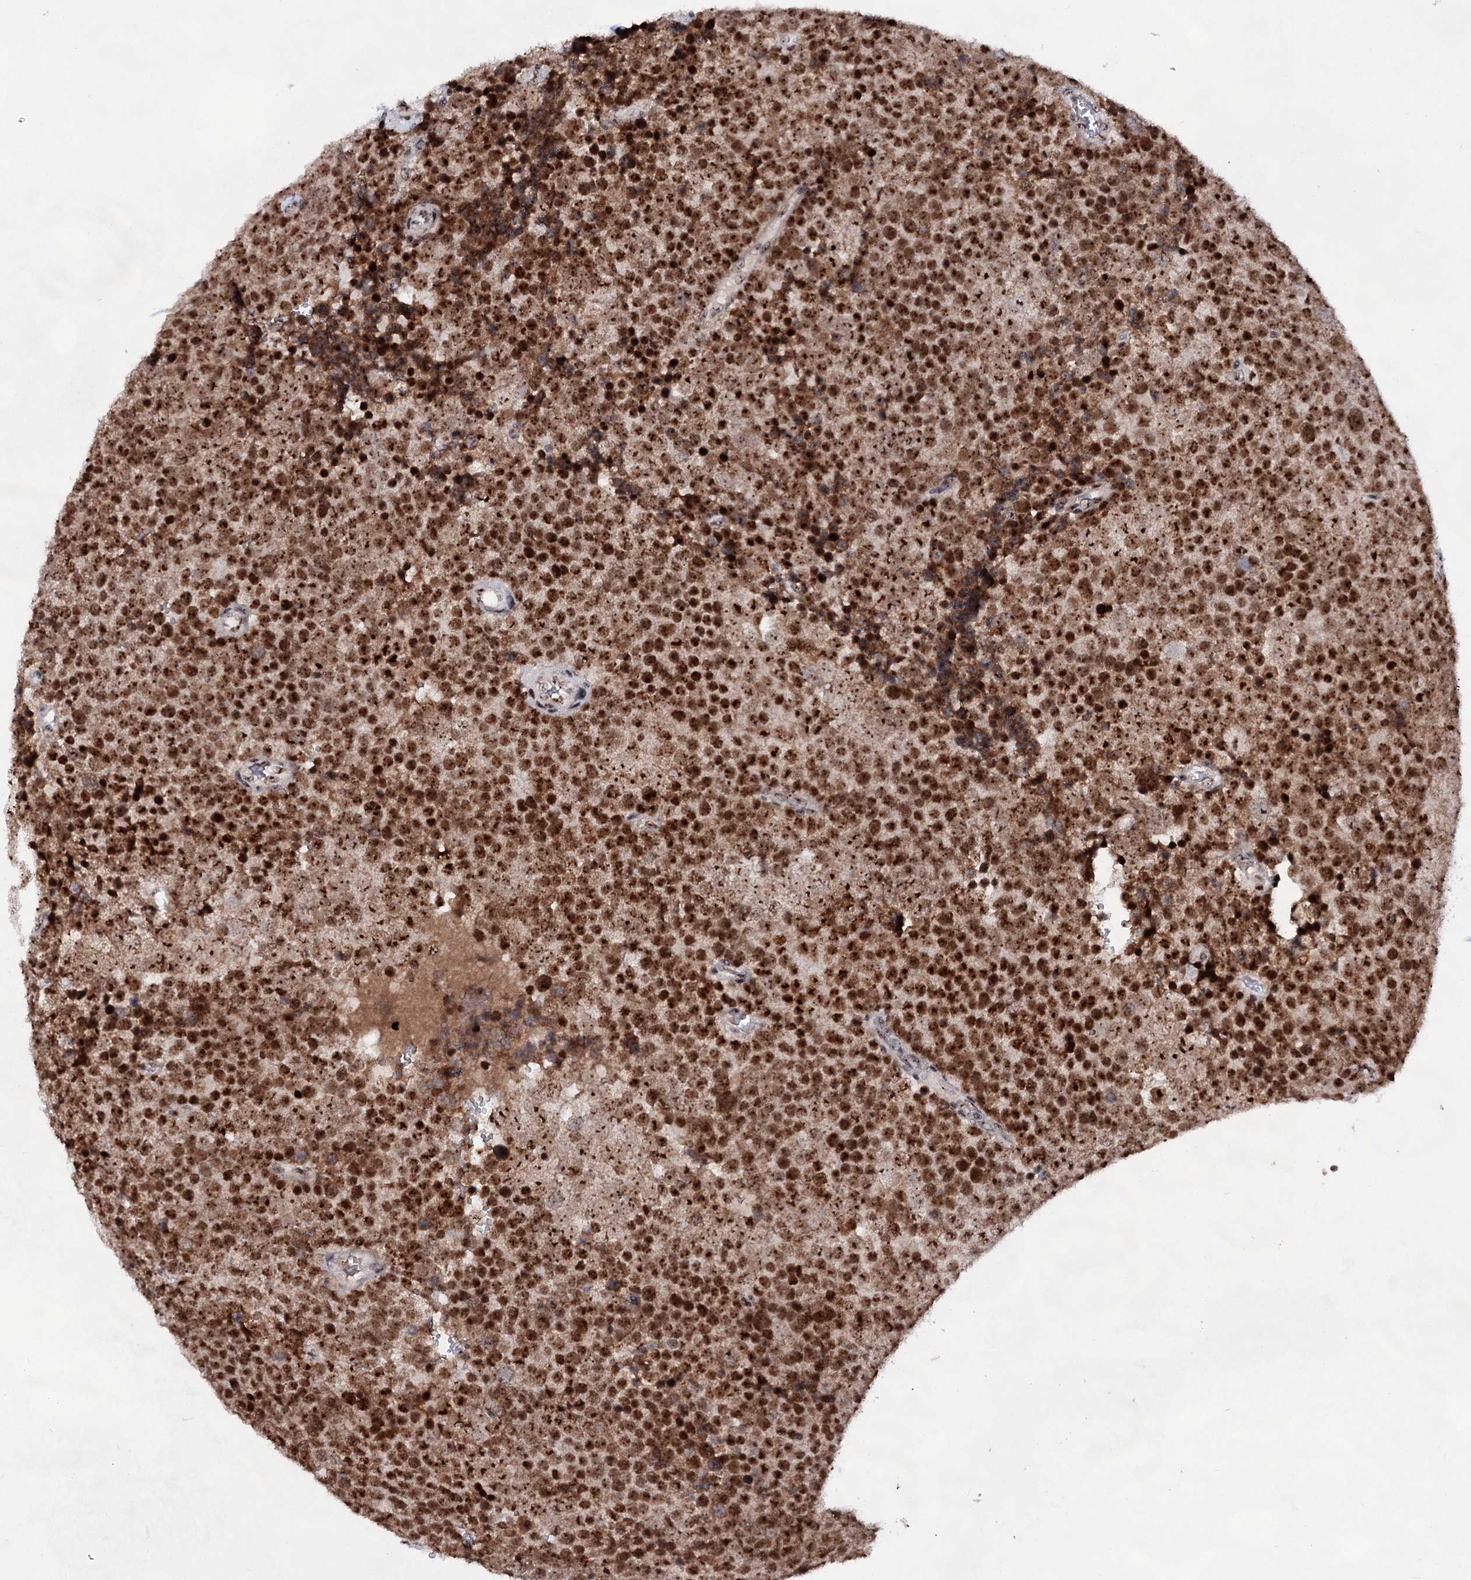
{"staining": {"intensity": "strong", "quantity": ">75%", "location": "nuclear"}, "tissue": "testis cancer", "cell_type": "Tumor cells", "image_type": "cancer", "snomed": [{"axis": "morphology", "description": "Seminoma, NOS"}, {"axis": "topography", "description": "Testis"}], "caption": "Immunohistochemistry (IHC) (DAB) staining of seminoma (testis) reveals strong nuclear protein positivity in about >75% of tumor cells. The protein of interest is stained brown, and the nuclei are stained in blue (DAB (3,3'-diaminobenzidine) IHC with brightfield microscopy, high magnification).", "gene": "EXOSC10", "patient": {"sex": "male", "age": 71}}